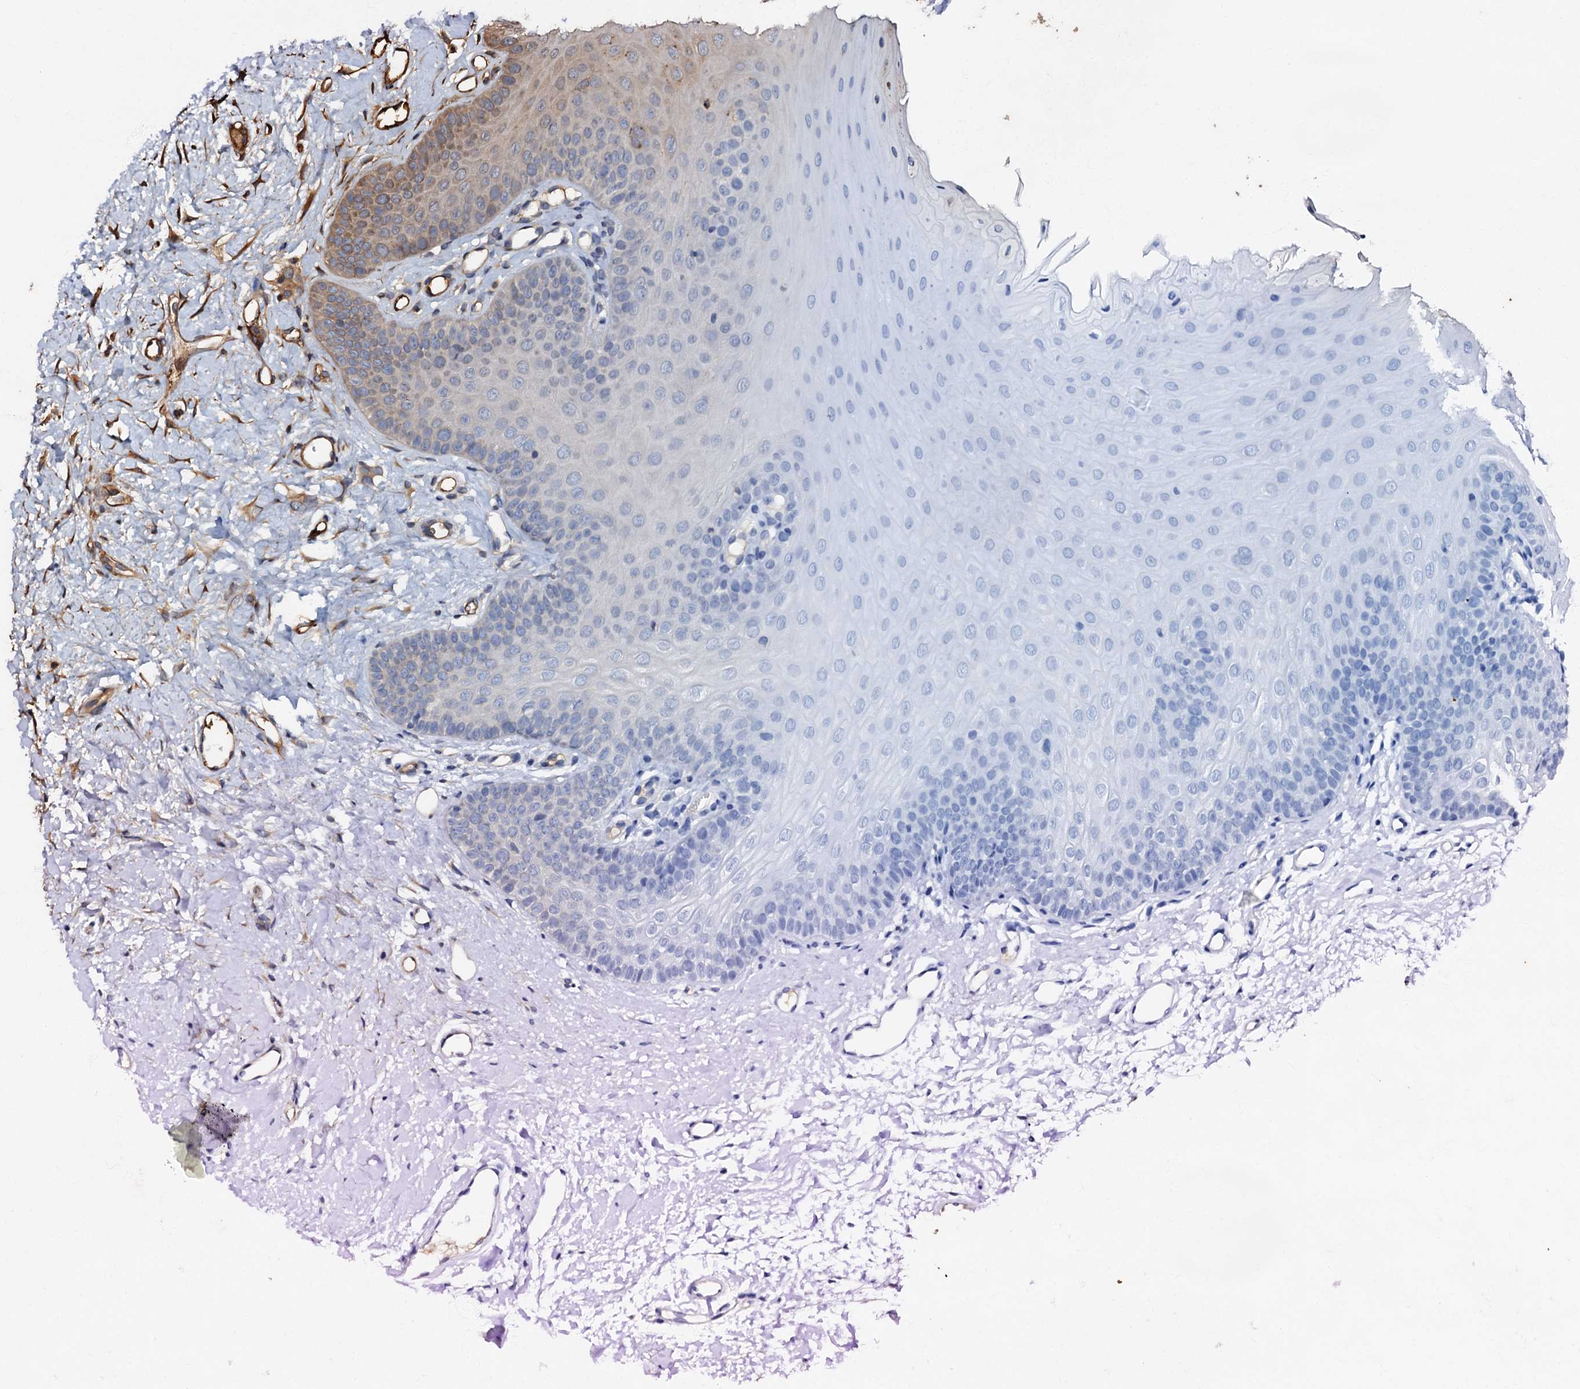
{"staining": {"intensity": "moderate", "quantity": "<25%", "location": "cytoplasmic/membranous"}, "tissue": "oral mucosa", "cell_type": "Squamous epithelial cells", "image_type": "normal", "snomed": [{"axis": "morphology", "description": "Normal tissue, NOS"}, {"axis": "topography", "description": "Oral tissue"}], "caption": "High-power microscopy captured an immunohistochemistry (IHC) photomicrograph of benign oral mucosa, revealing moderate cytoplasmic/membranous expression in approximately <25% of squamous epithelial cells. (DAB IHC with brightfield microscopy, high magnification).", "gene": "BLOC1S6", "patient": {"sex": "female", "age": 68}}